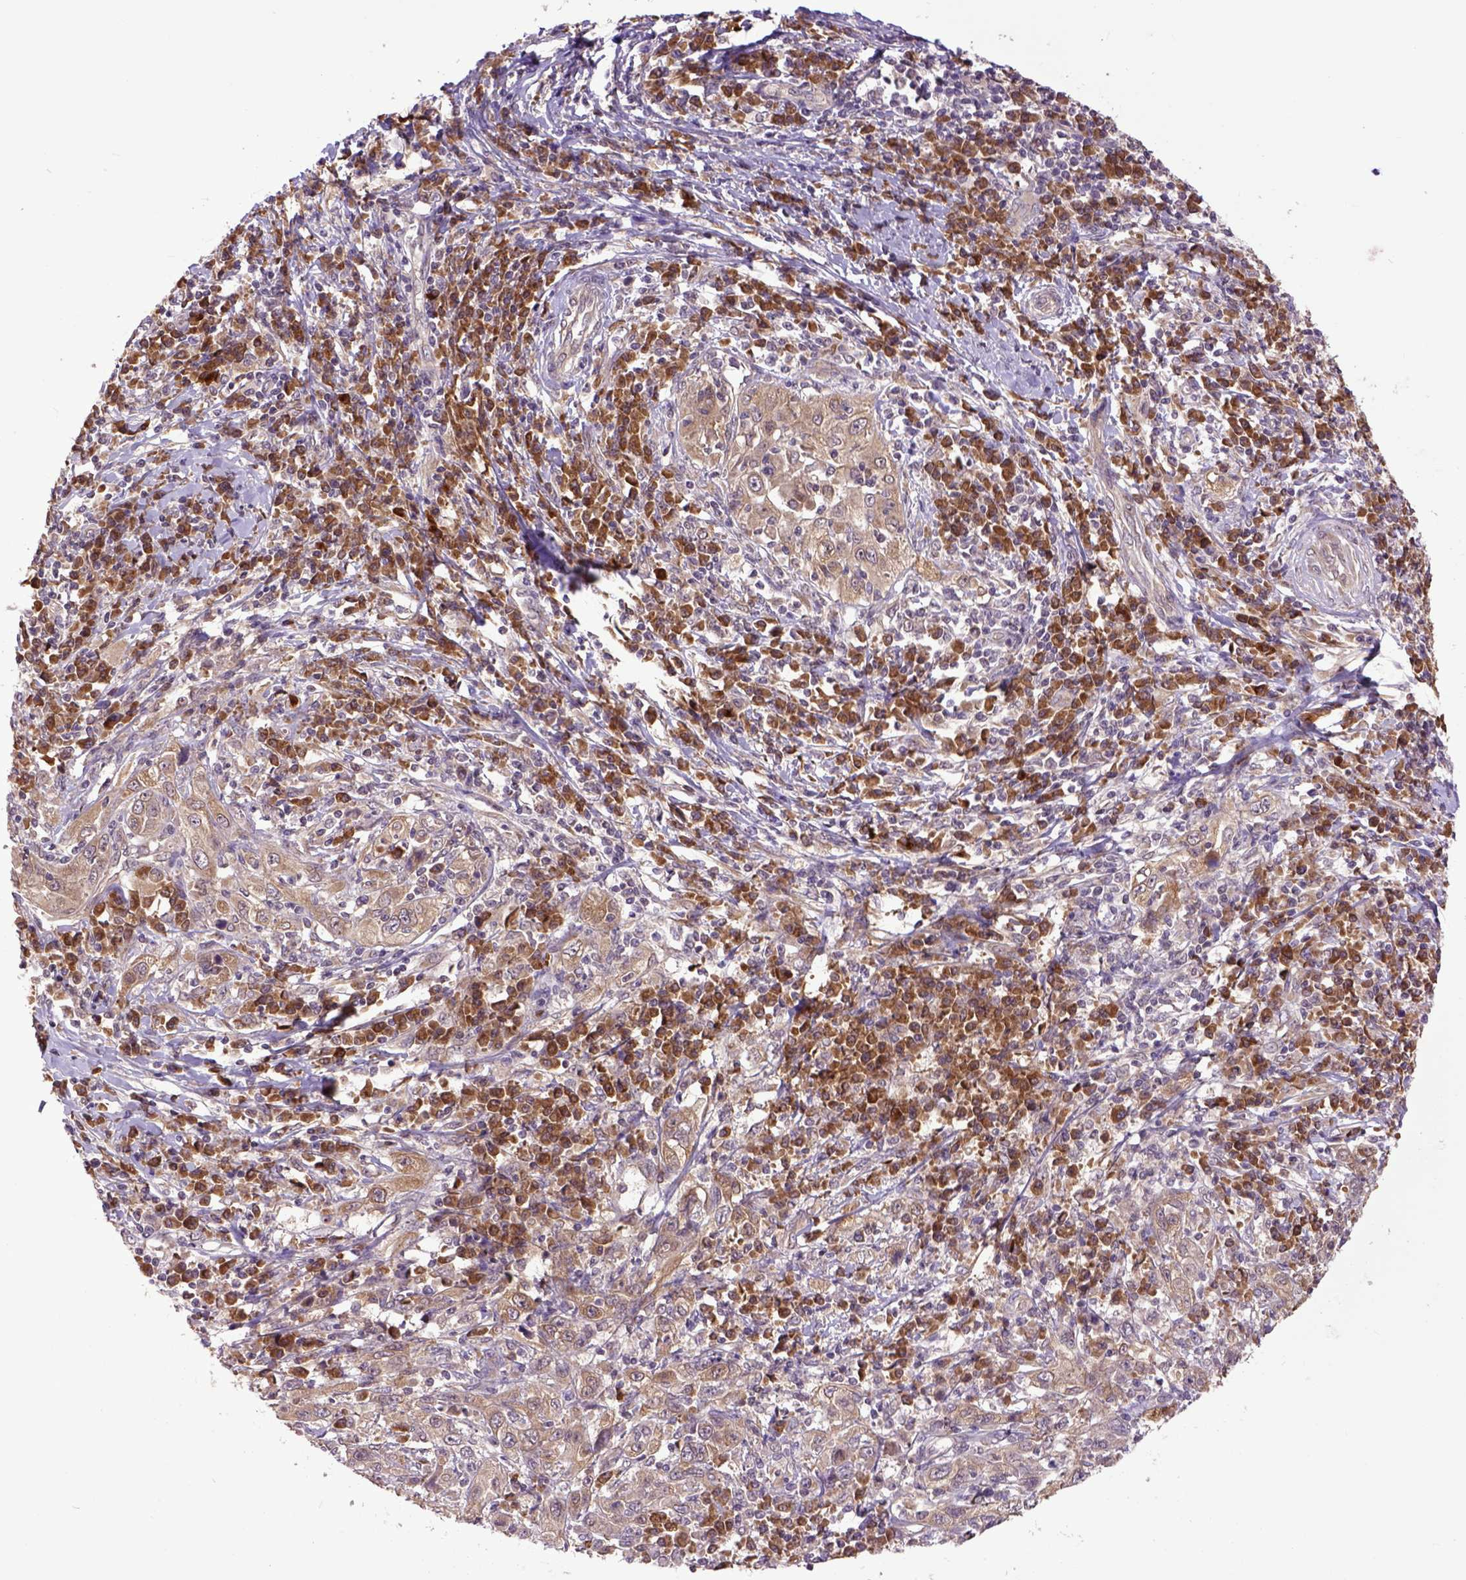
{"staining": {"intensity": "moderate", "quantity": ">75%", "location": "cytoplasmic/membranous"}, "tissue": "cervical cancer", "cell_type": "Tumor cells", "image_type": "cancer", "snomed": [{"axis": "morphology", "description": "Squamous cell carcinoma, NOS"}, {"axis": "topography", "description": "Cervix"}], "caption": "Protein expression analysis of cervical squamous cell carcinoma exhibits moderate cytoplasmic/membranous expression in about >75% of tumor cells.", "gene": "ARL1", "patient": {"sex": "female", "age": 46}}